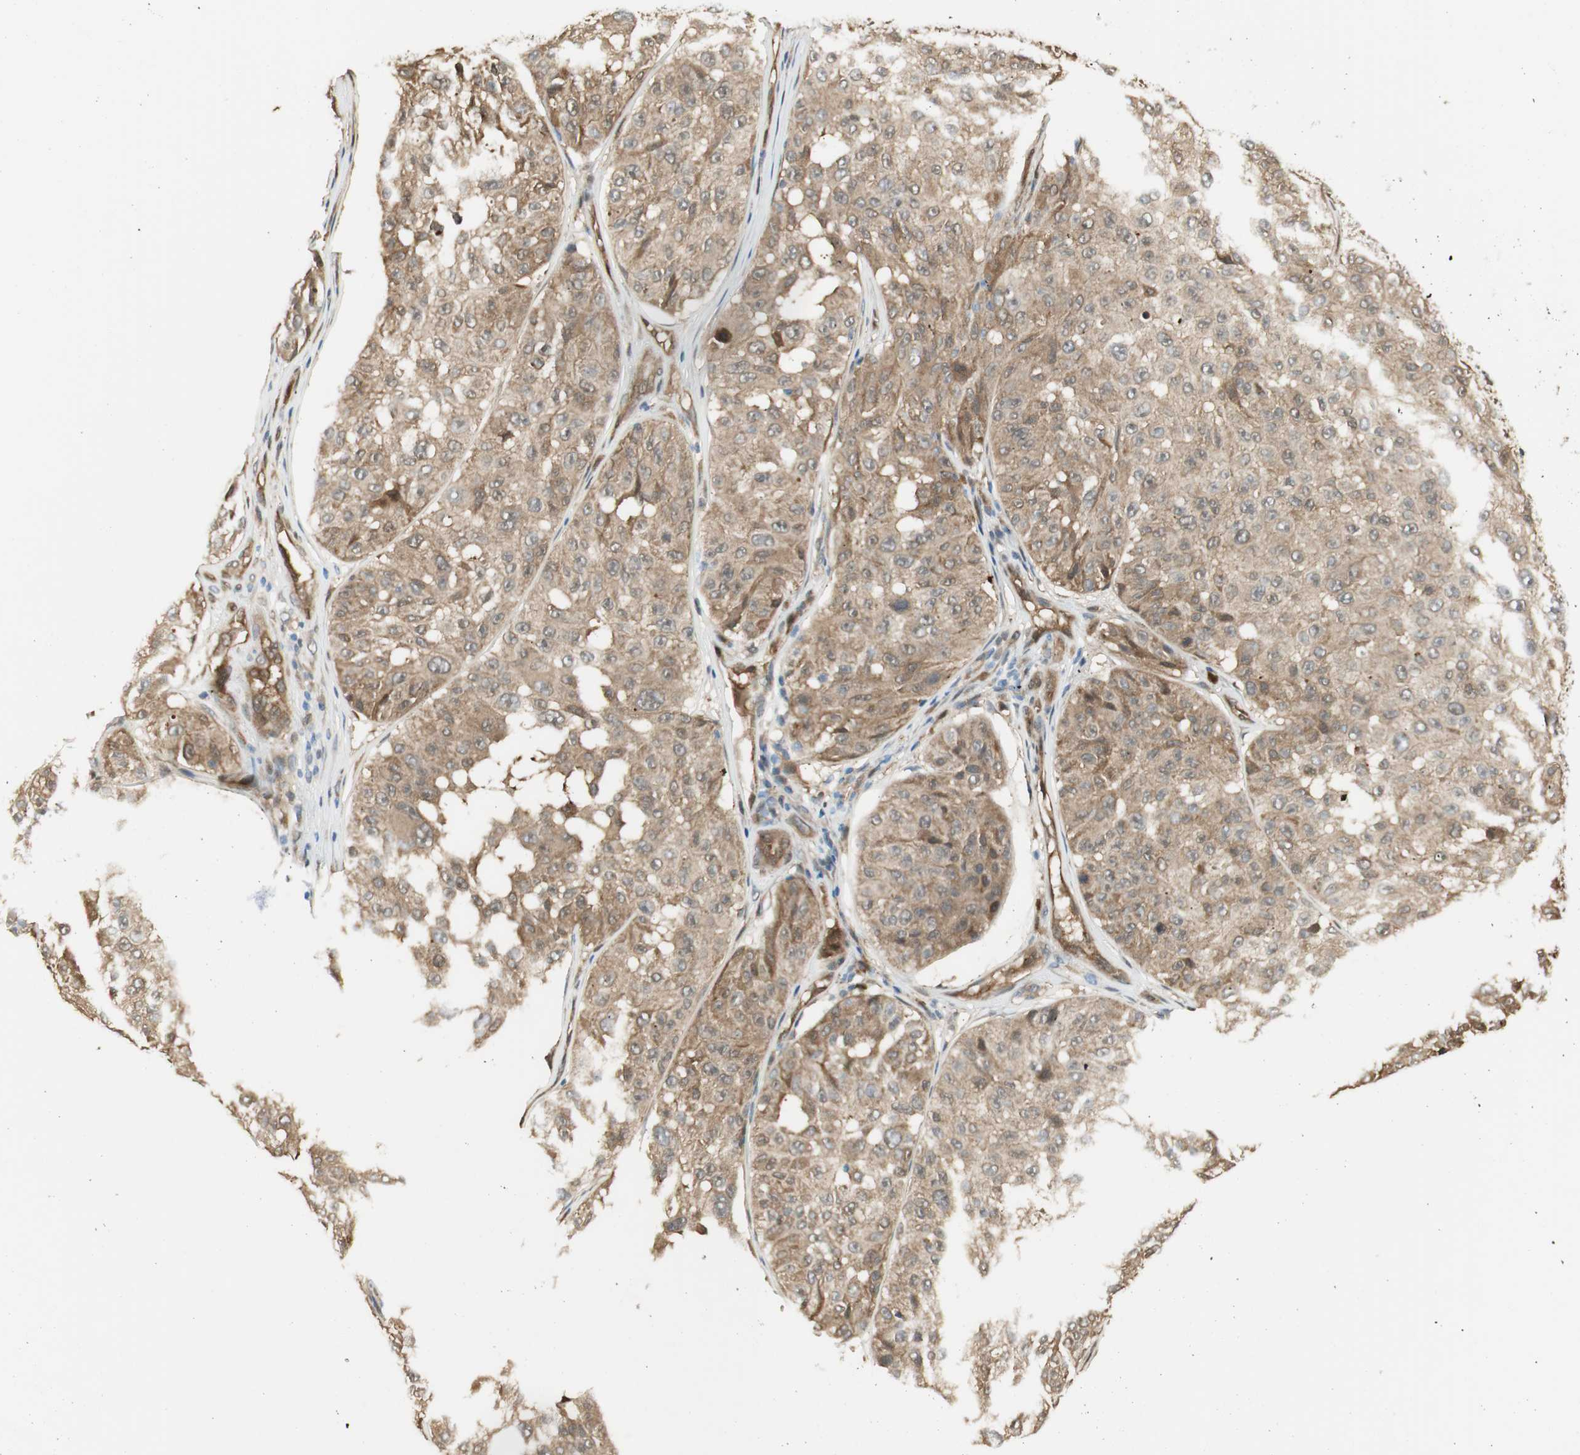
{"staining": {"intensity": "moderate", "quantity": ">75%", "location": "cytoplasmic/membranous"}, "tissue": "melanoma", "cell_type": "Tumor cells", "image_type": "cancer", "snomed": [{"axis": "morphology", "description": "Malignant melanoma, NOS"}, {"axis": "topography", "description": "Skin"}], "caption": "IHC (DAB (3,3'-diaminobenzidine)) staining of human melanoma shows moderate cytoplasmic/membranous protein expression in approximately >75% of tumor cells.", "gene": "SERPINB6", "patient": {"sex": "female", "age": 46}}